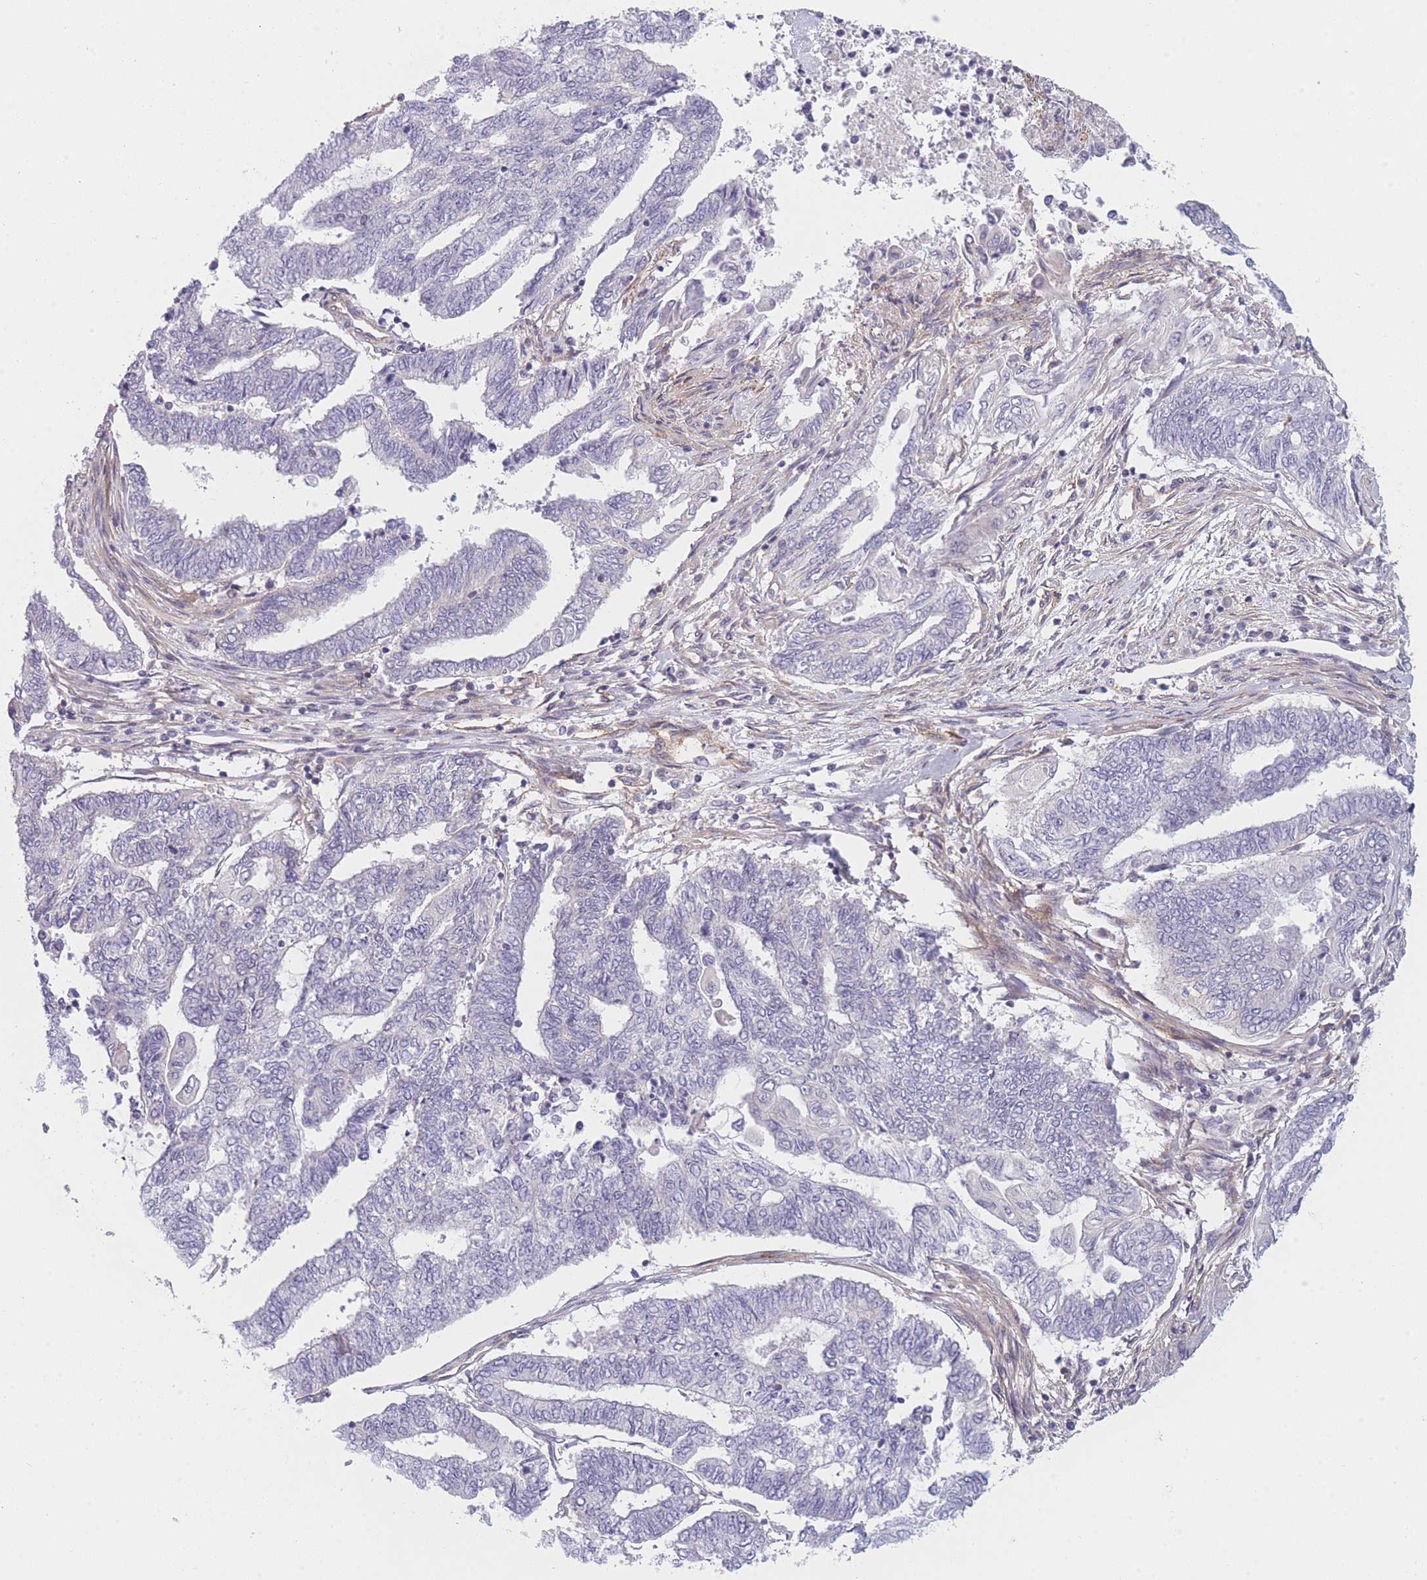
{"staining": {"intensity": "negative", "quantity": "none", "location": "none"}, "tissue": "endometrial cancer", "cell_type": "Tumor cells", "image_type": "cancer", "snomed": [{"axis": "morphology", "description": "Adenocarcinoma, NOS"}, {"axis": "topography", "description": "Uterus"}, {"axis": "topography", "description": "Endometrium"}], "caption": "A micrograph of adenocarcinoma (endometrial) stained for a protein displays no brown staining in tumor cells.", "gene": "SLC7A6", "patient": {"sex": "female", "age": 70}}